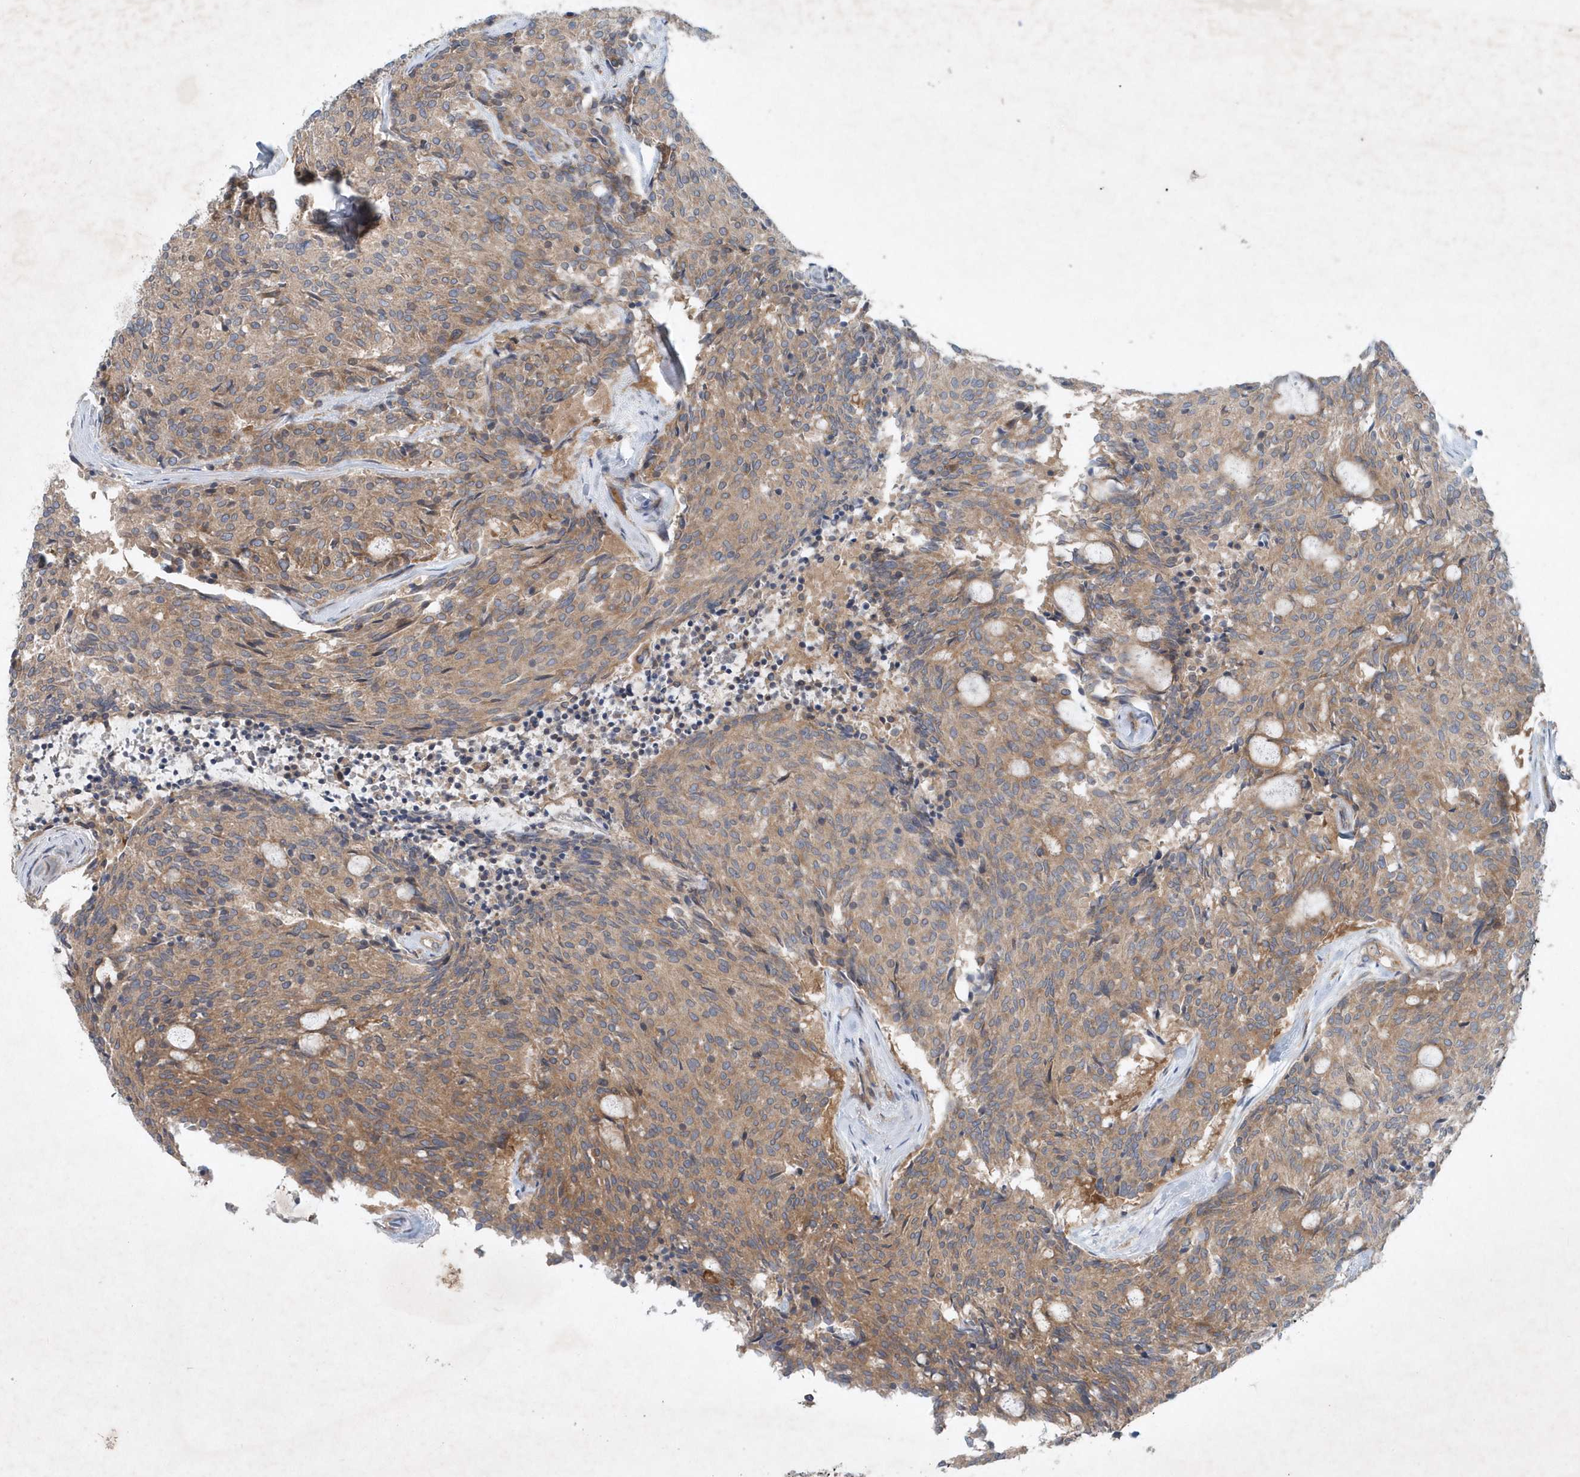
{"staining": {"intensity": "moderate", "quantity": "25%-75%", "location": "cytoplasmic/membranous"}, "tissue": "carcinoid", "cell_type": "Tumor cells", "image_type": "cancer", "snomed": [{"axis": "morphology", "description": "Carcinoid, malignant, NOS"}, {"axis": "topography", "description": "Pancreas"}], "caption": "Brown immunohistochemical staining in carcinoid (malignant) reveals moderate cytoplasmic/membranous positivity in about 25%-75% of tumor cells.", "gene": "P2RY10", "patient": {"sex": "female", "age": 54}}